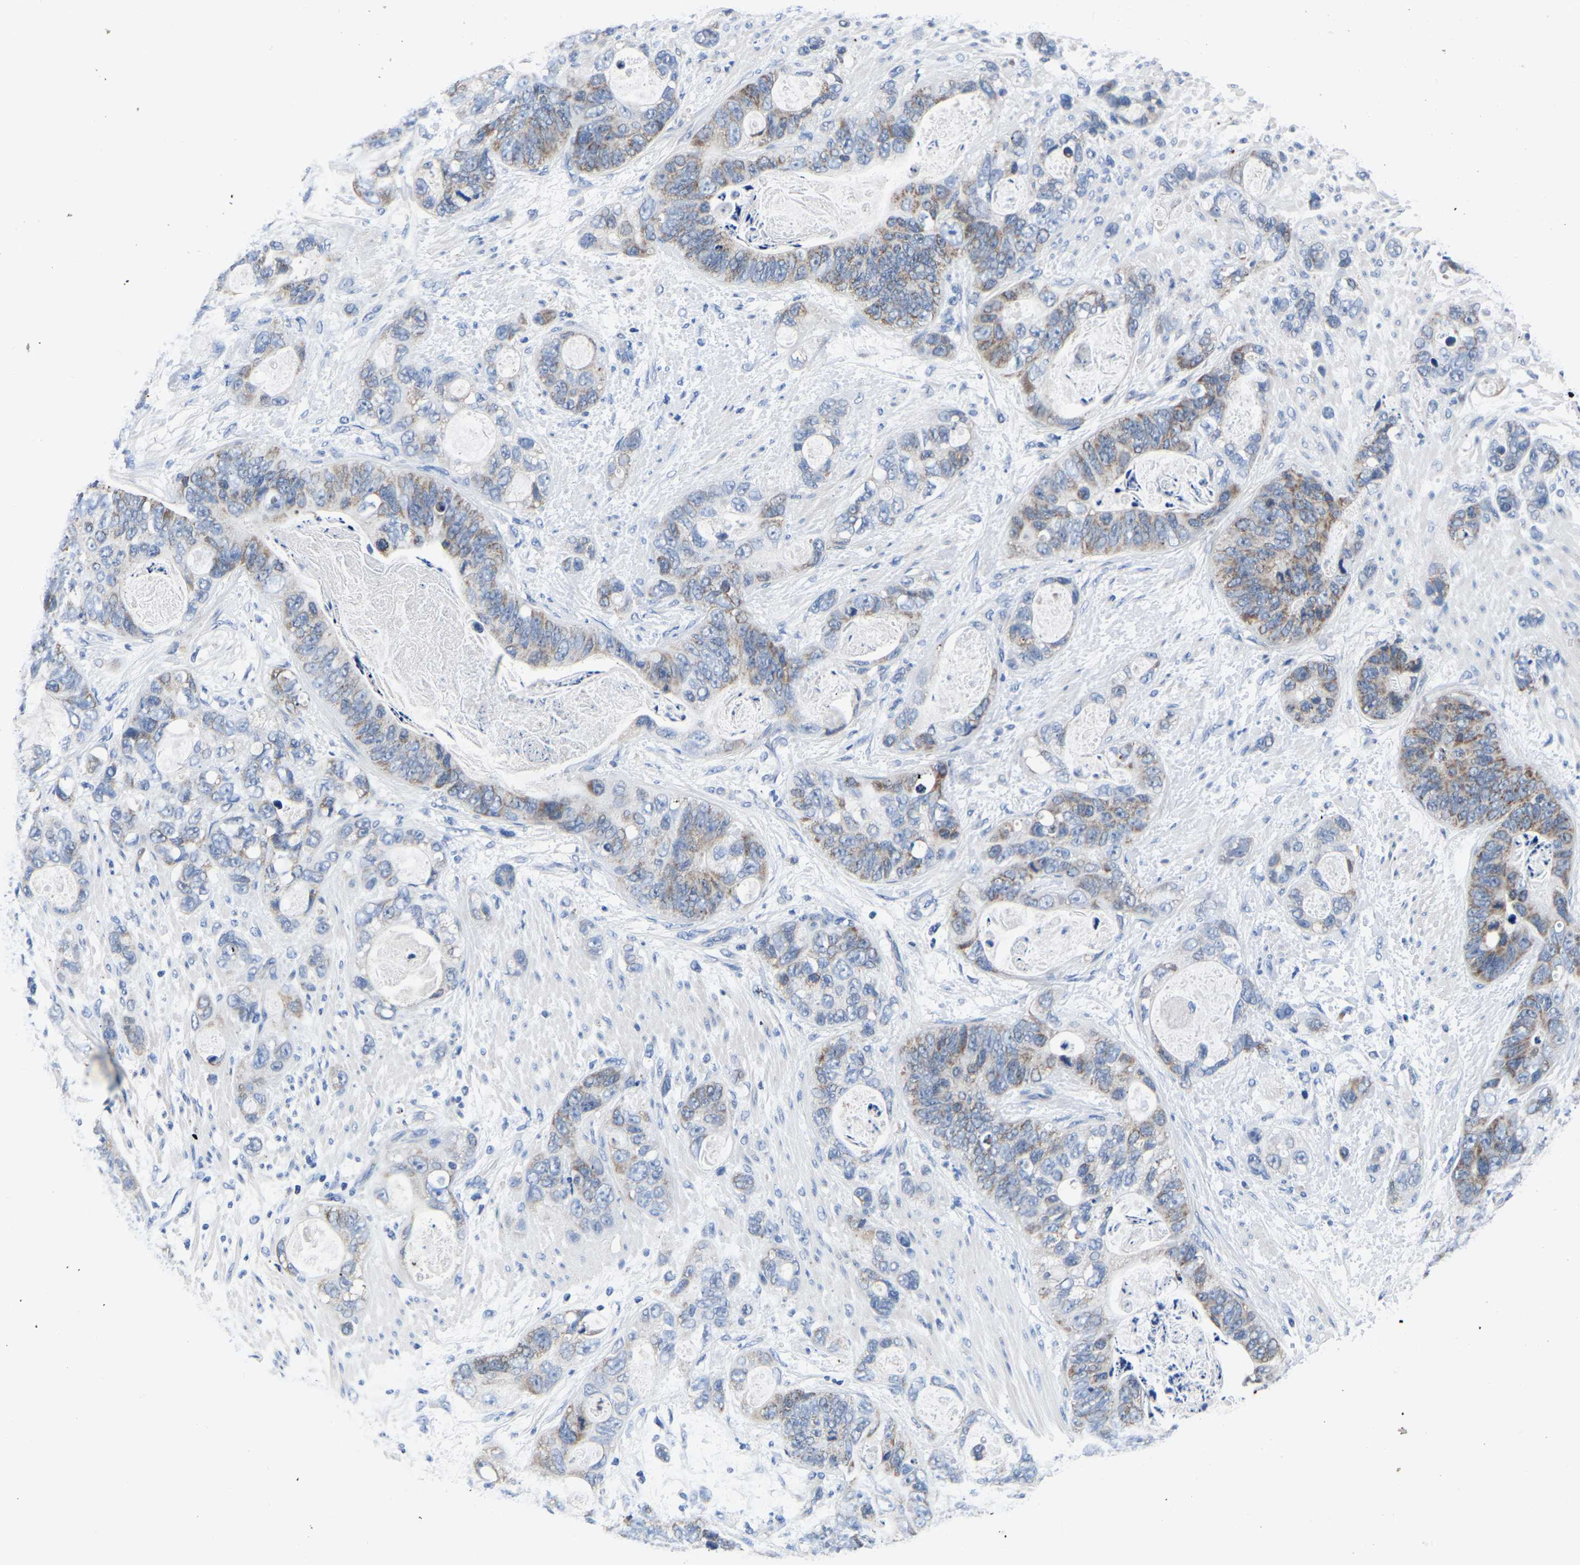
{"staining": {"intensity": "moderate", "quantity": "25%-75%", "location": "cytoplasmic/membranous"}, "tissue": "stomach cancer", "cell_type": "Tumor cells", "image_type": "cancer", "snomed": [{"axis": "morphology", "description": "Normal tissue, NOS"}, {"axis": "morphology", "description": "Adenocarcinoma, NOS"}, {"axis": "topography", "description": "Stomach"}], "caption": "There is medium levels of moderate cytoplasmic/membranous positivity in tumor cells of stomach adenocarcinoma, as demonstrated by immunohistochemical staining (brown color).", "gene": "FGD5", "patient": {"sex": "female", "age": 89}}